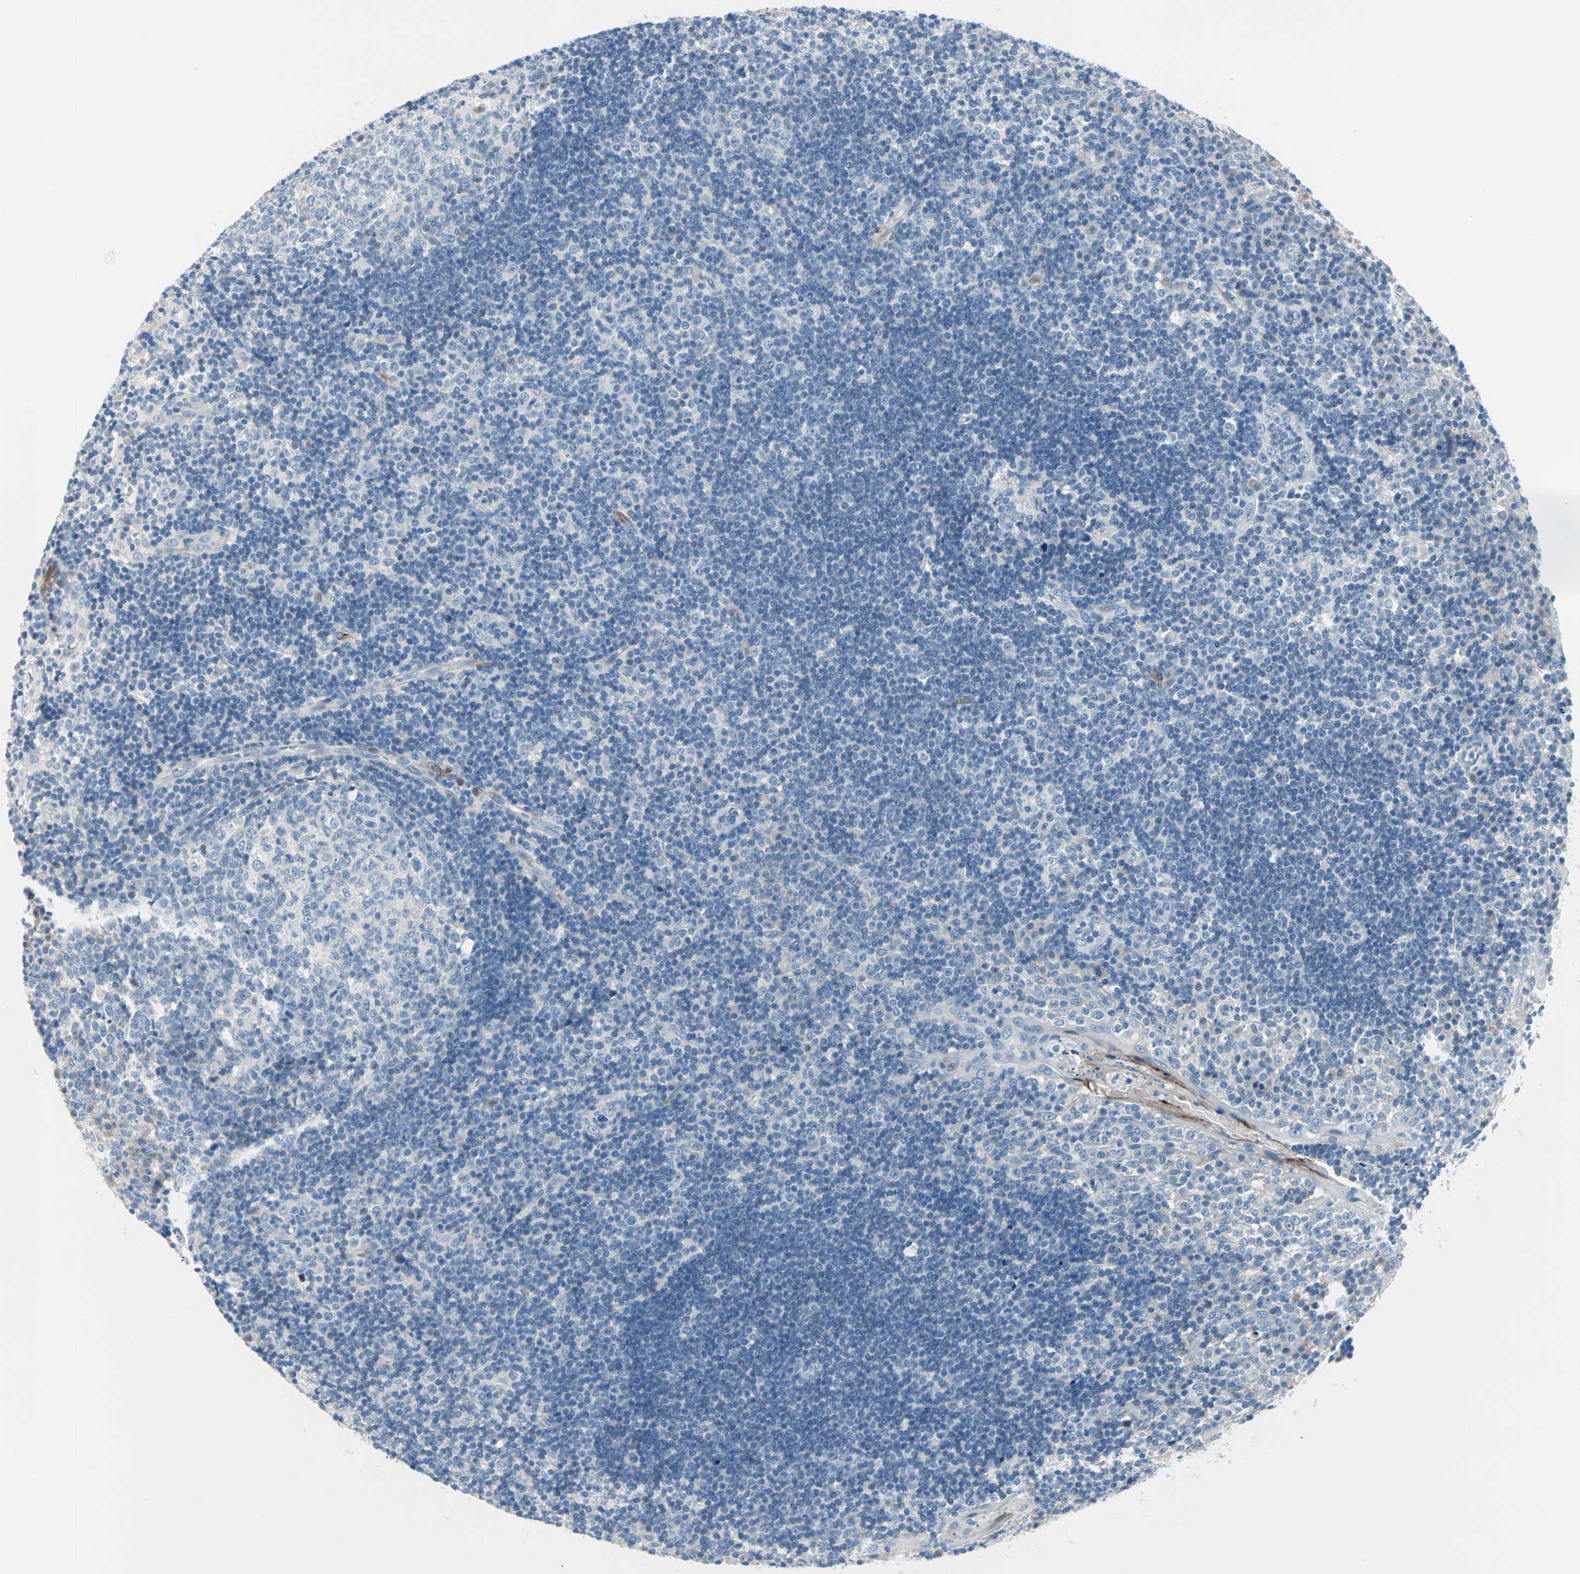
{"staining": {"intensity": "negative", "quantity": "none", "location": "none"}, "tissue": "tonsil", "cell_type": "Germinal center cells", "image_type": "normal", "snomed": [{"axis": "morphology", "description": "Normal tissue, NOS"}, {"axis": "topography", "description": "Tonsil"}], "caption": "Germinal center cells are negative for brown protein staining in unremarkable tonsil. (IHC, brightfield microscopy, high magnification).", "gene": "NEFH", "patient": {"sex": "female", "age": 40}}